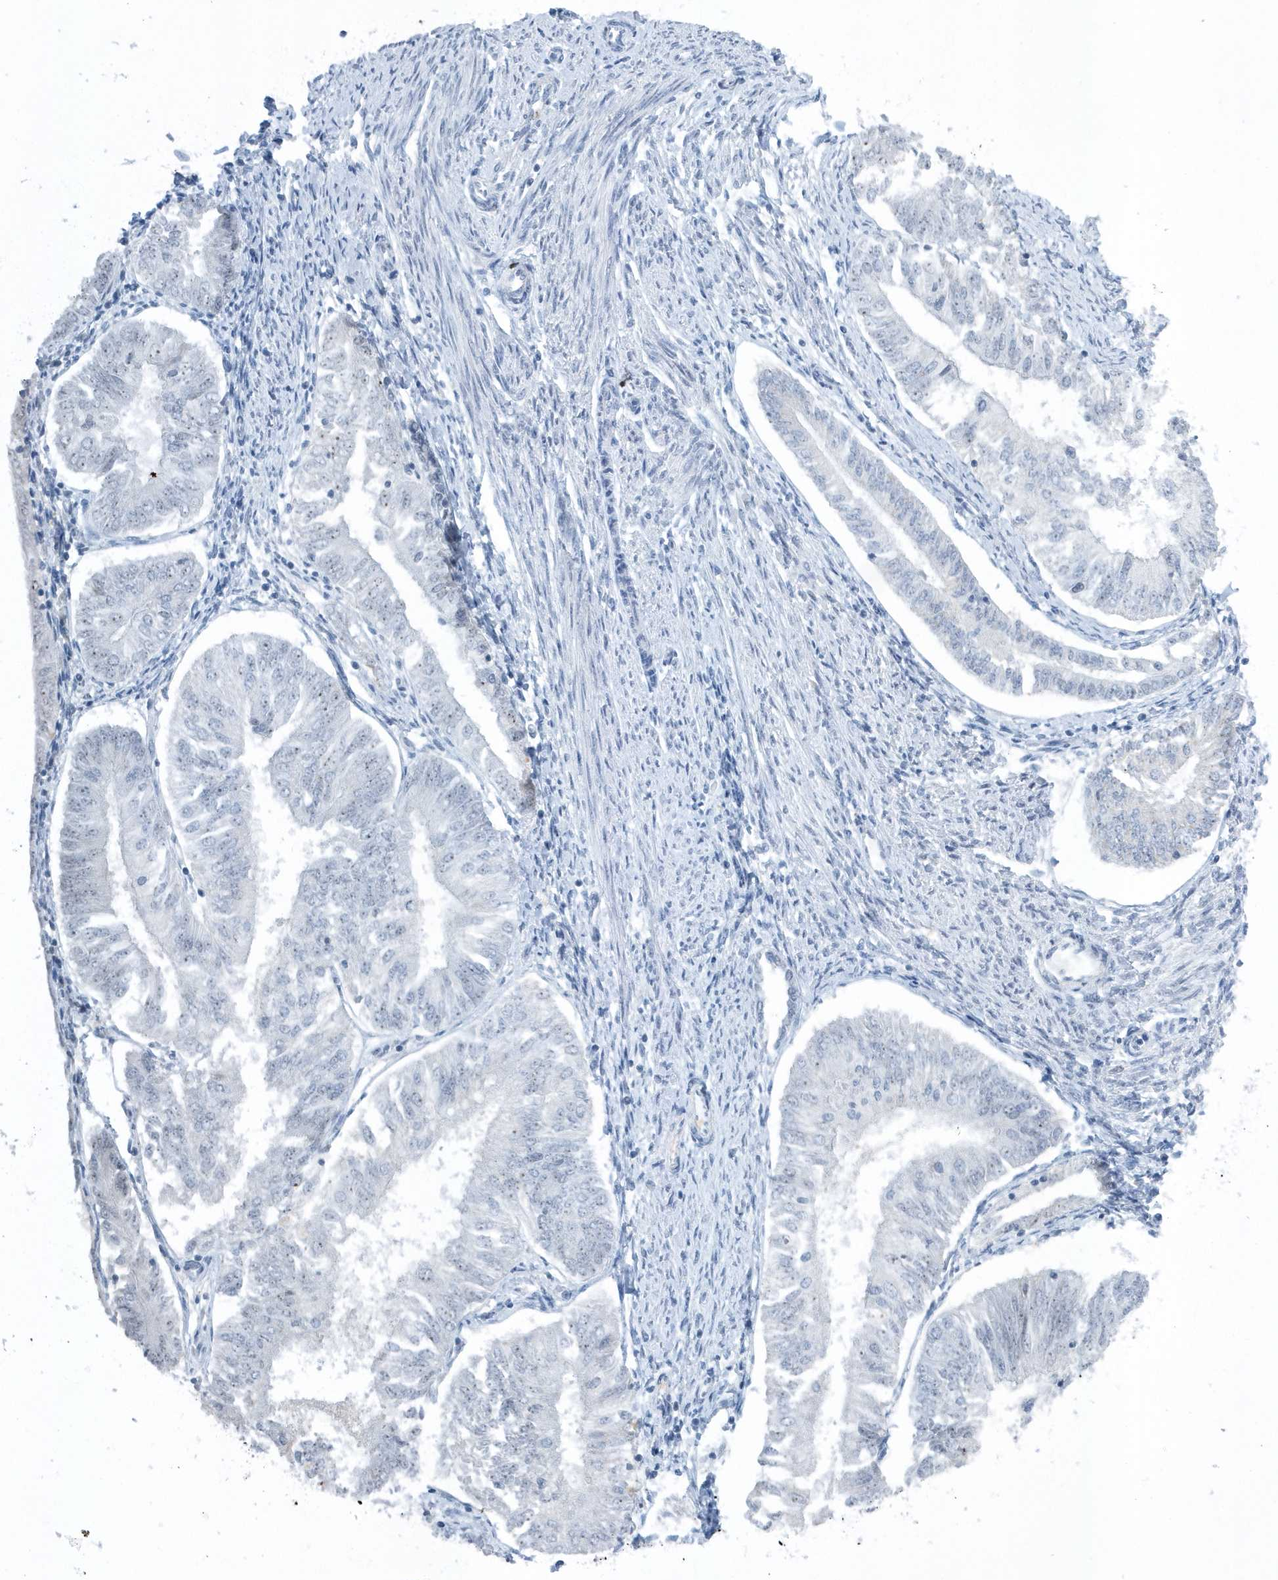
{"staining": {"intensity": "negative", "quantity": "none", "location": "none"}, "tissue": "endometrial cancer", "cell_type": "Tumor cells", "image_type": "cancer", "snomed": [{"axis": "morphology", "description": "Adenocarcinoma, NOS"}, {"axis": "topography", "description": "Endometrium"}], "caption": "The micrograph reveals no staining of tumor cells in endometrial cancer.", "gene": "RPF2", "patient": {"sex": "female", "age": 58}}